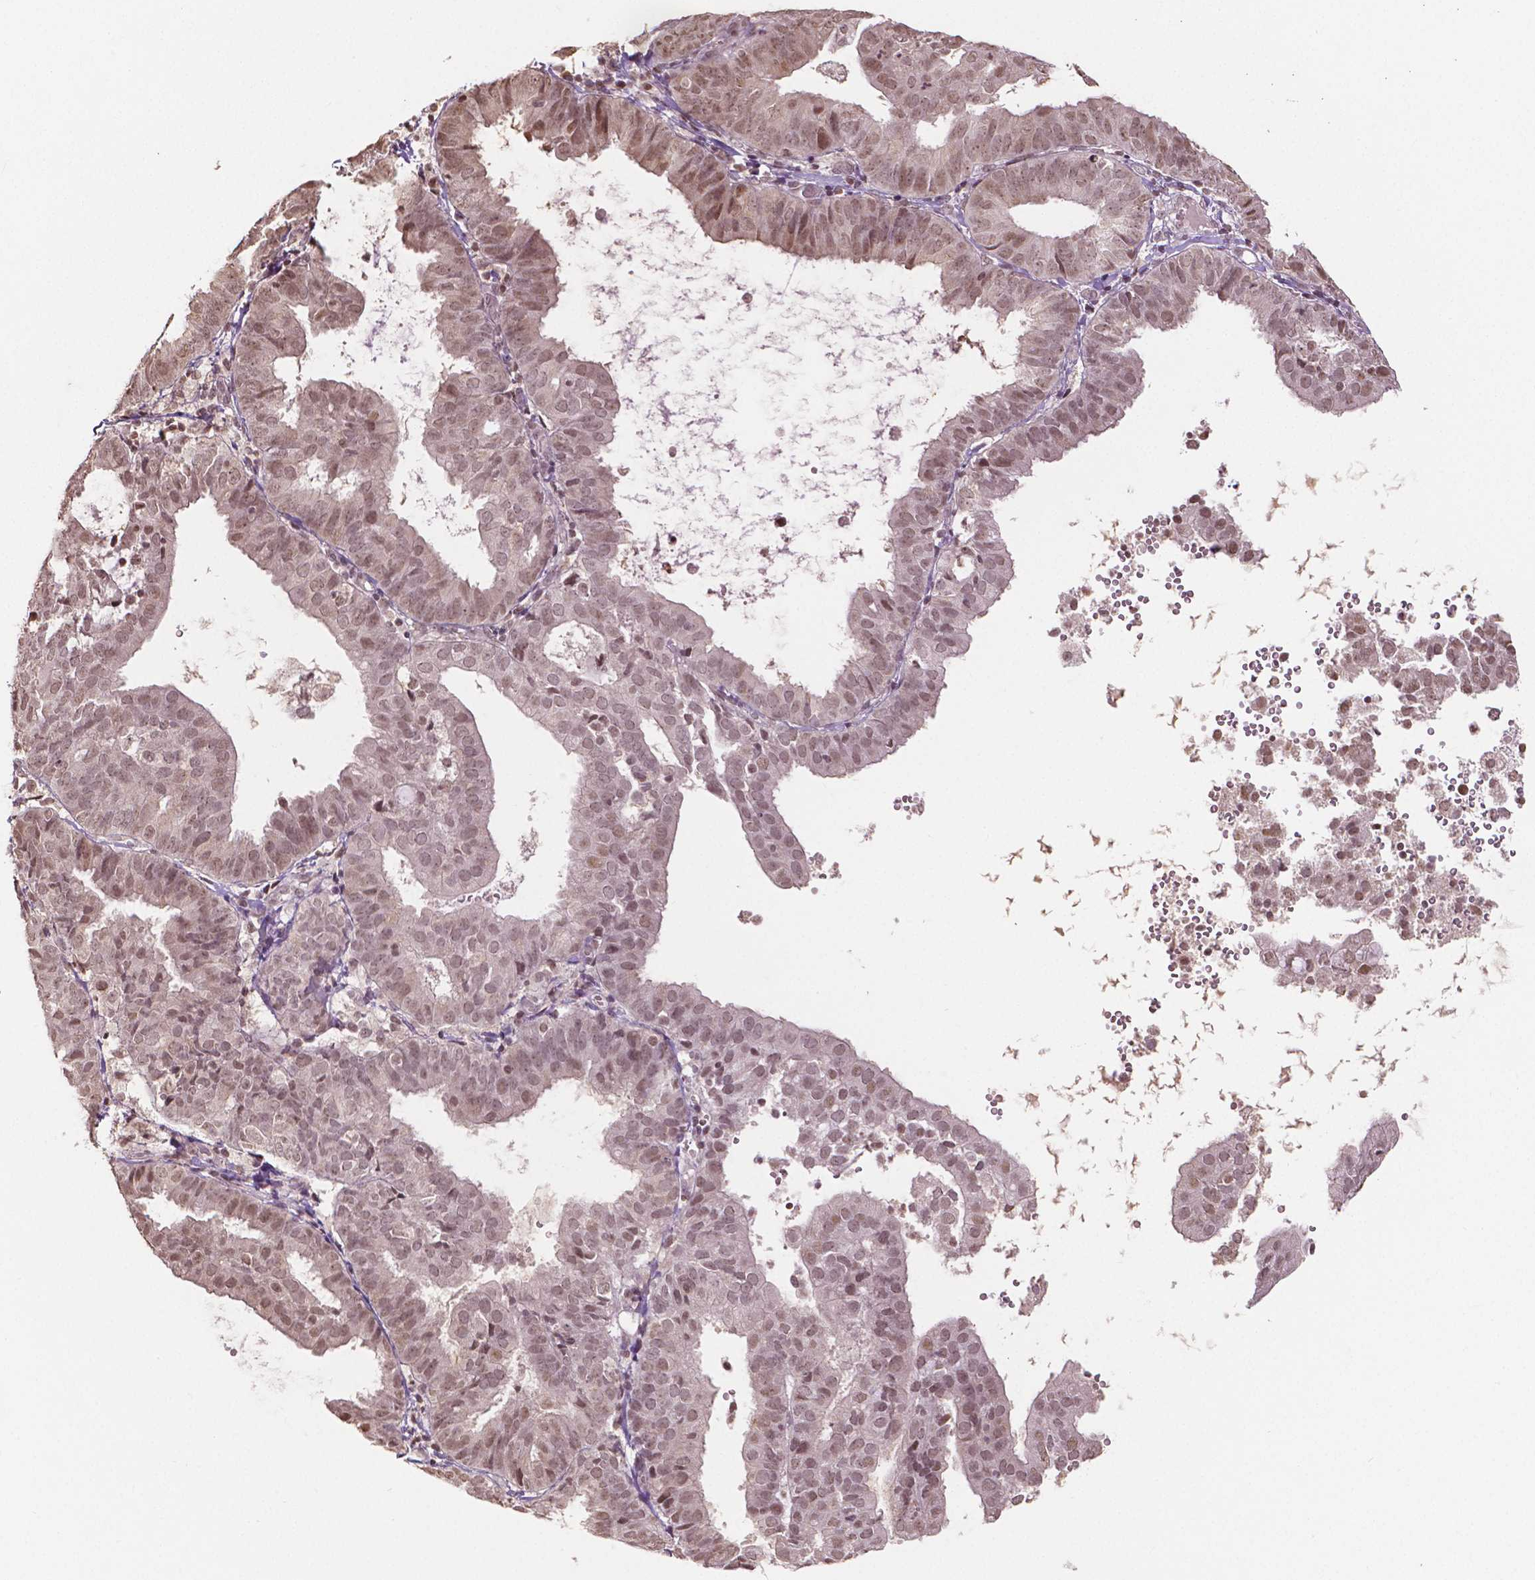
{"staining": {"intensity": "moderate", "quantity": ">75%", "location": "nuclear"}, "tissue": "endometrial cancer", "cell_type": "Tumor cells", "image_type": "cancer", "snomed": [{"axis": "morphology", "description": "Adenocarcinoma, NOS"}, {"axis": "topography", "description": "Endometrium"}], "caption": "Protein analysis of adenocarcinoma (endometrial) tissue displays moderate nuclear positivity in approximately >75% of tumor cells. (brown staining indicates protein expression, while blue staining denotes nuclei).", "gene": "DEK", "patient": {"sex": "female", "age": 80}}